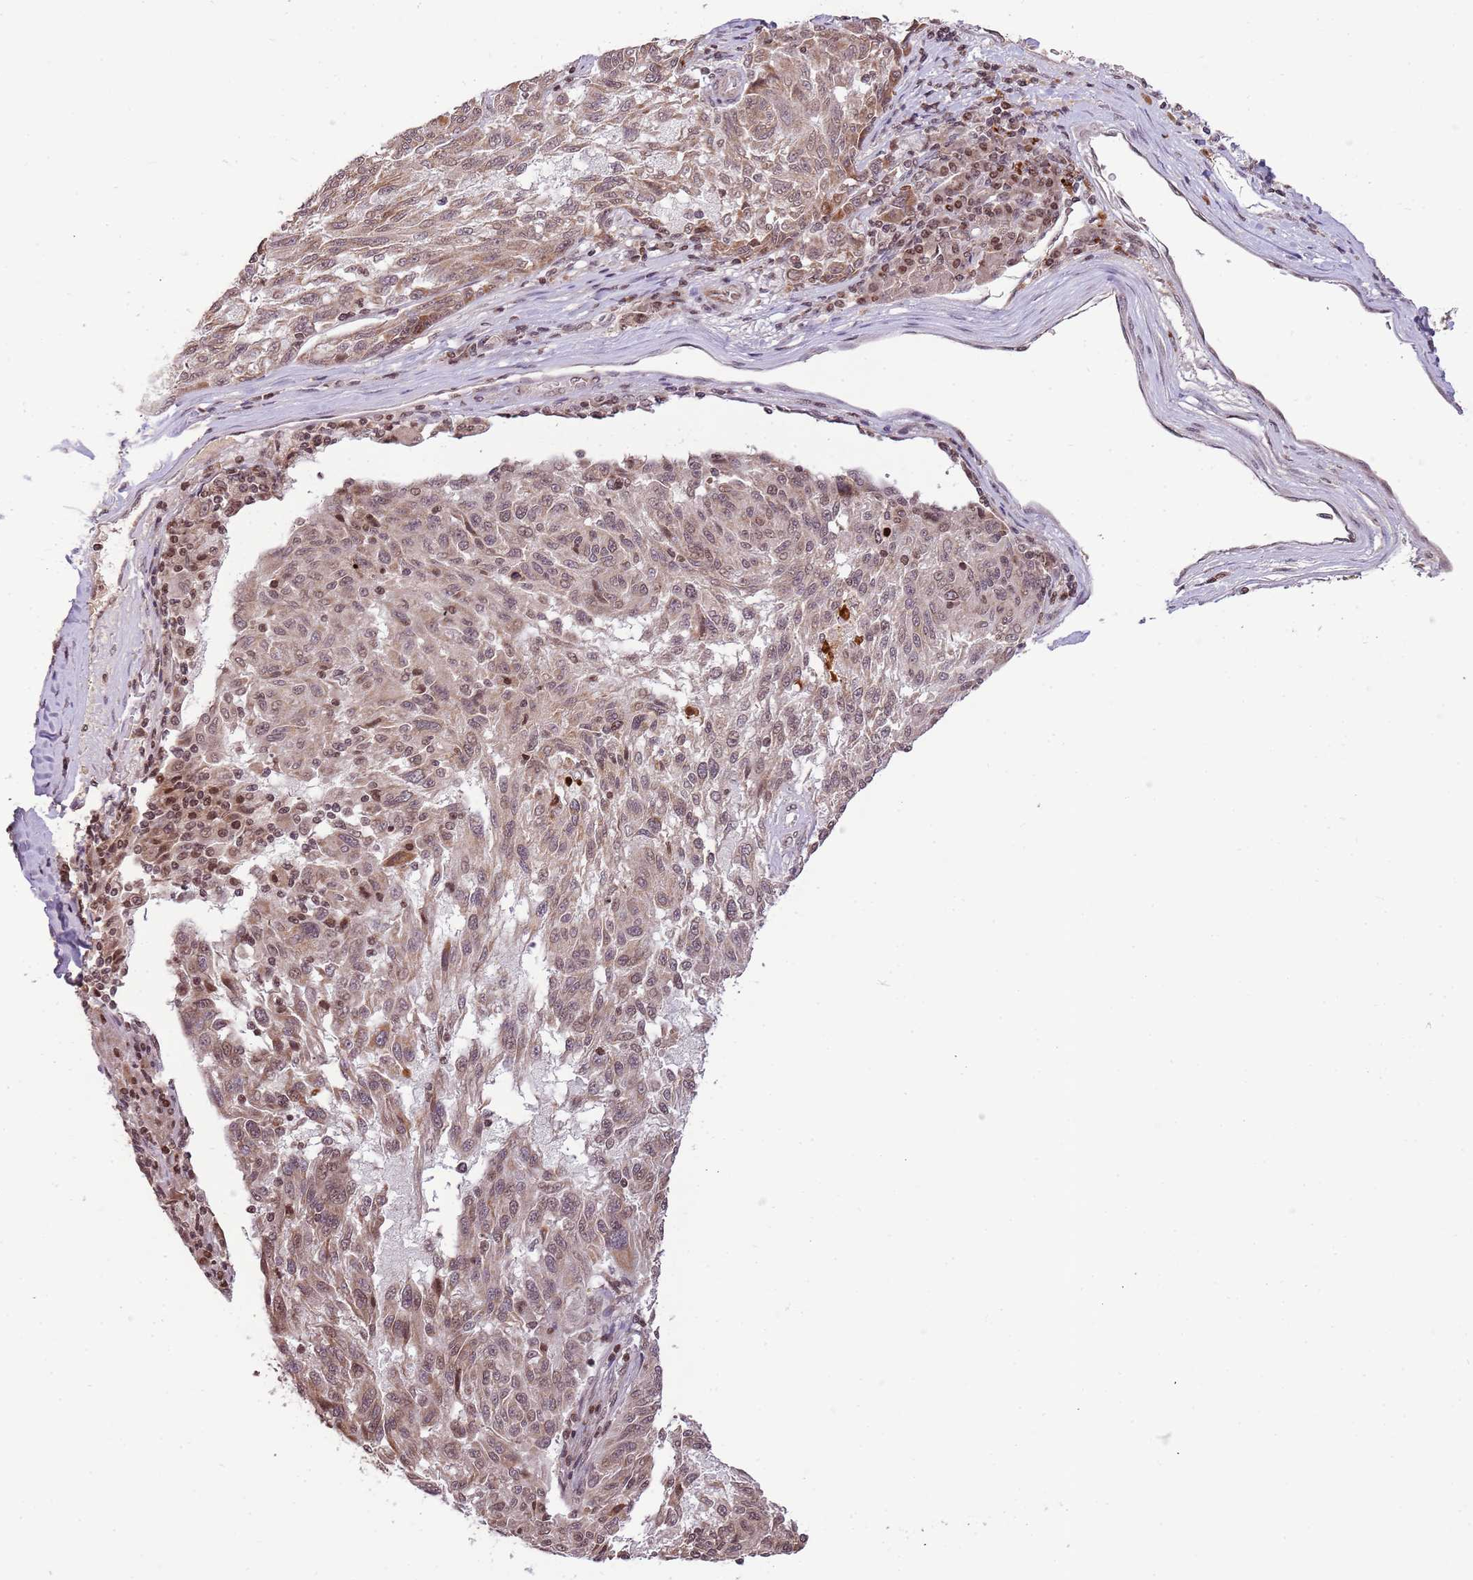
{"staining": {"intensity": "weak", "quantity": ">75%", "location": "cytoplasmic/membranous,nuclear"}, "tissue": "melanoma", "cell_type": "Tumor cells", "image_type": "cancer", "snomed": [{"axis": "morphology", "description": "Malignant melanoma, NOS"}, {"axis": "topography", "description": "Skin"}], "caption": "Melanoma stained with a protein marker exhibits weak staining in tumor cells.", "gene": "SAMSN1", "patient": {"sex": "male", "age": 53}}